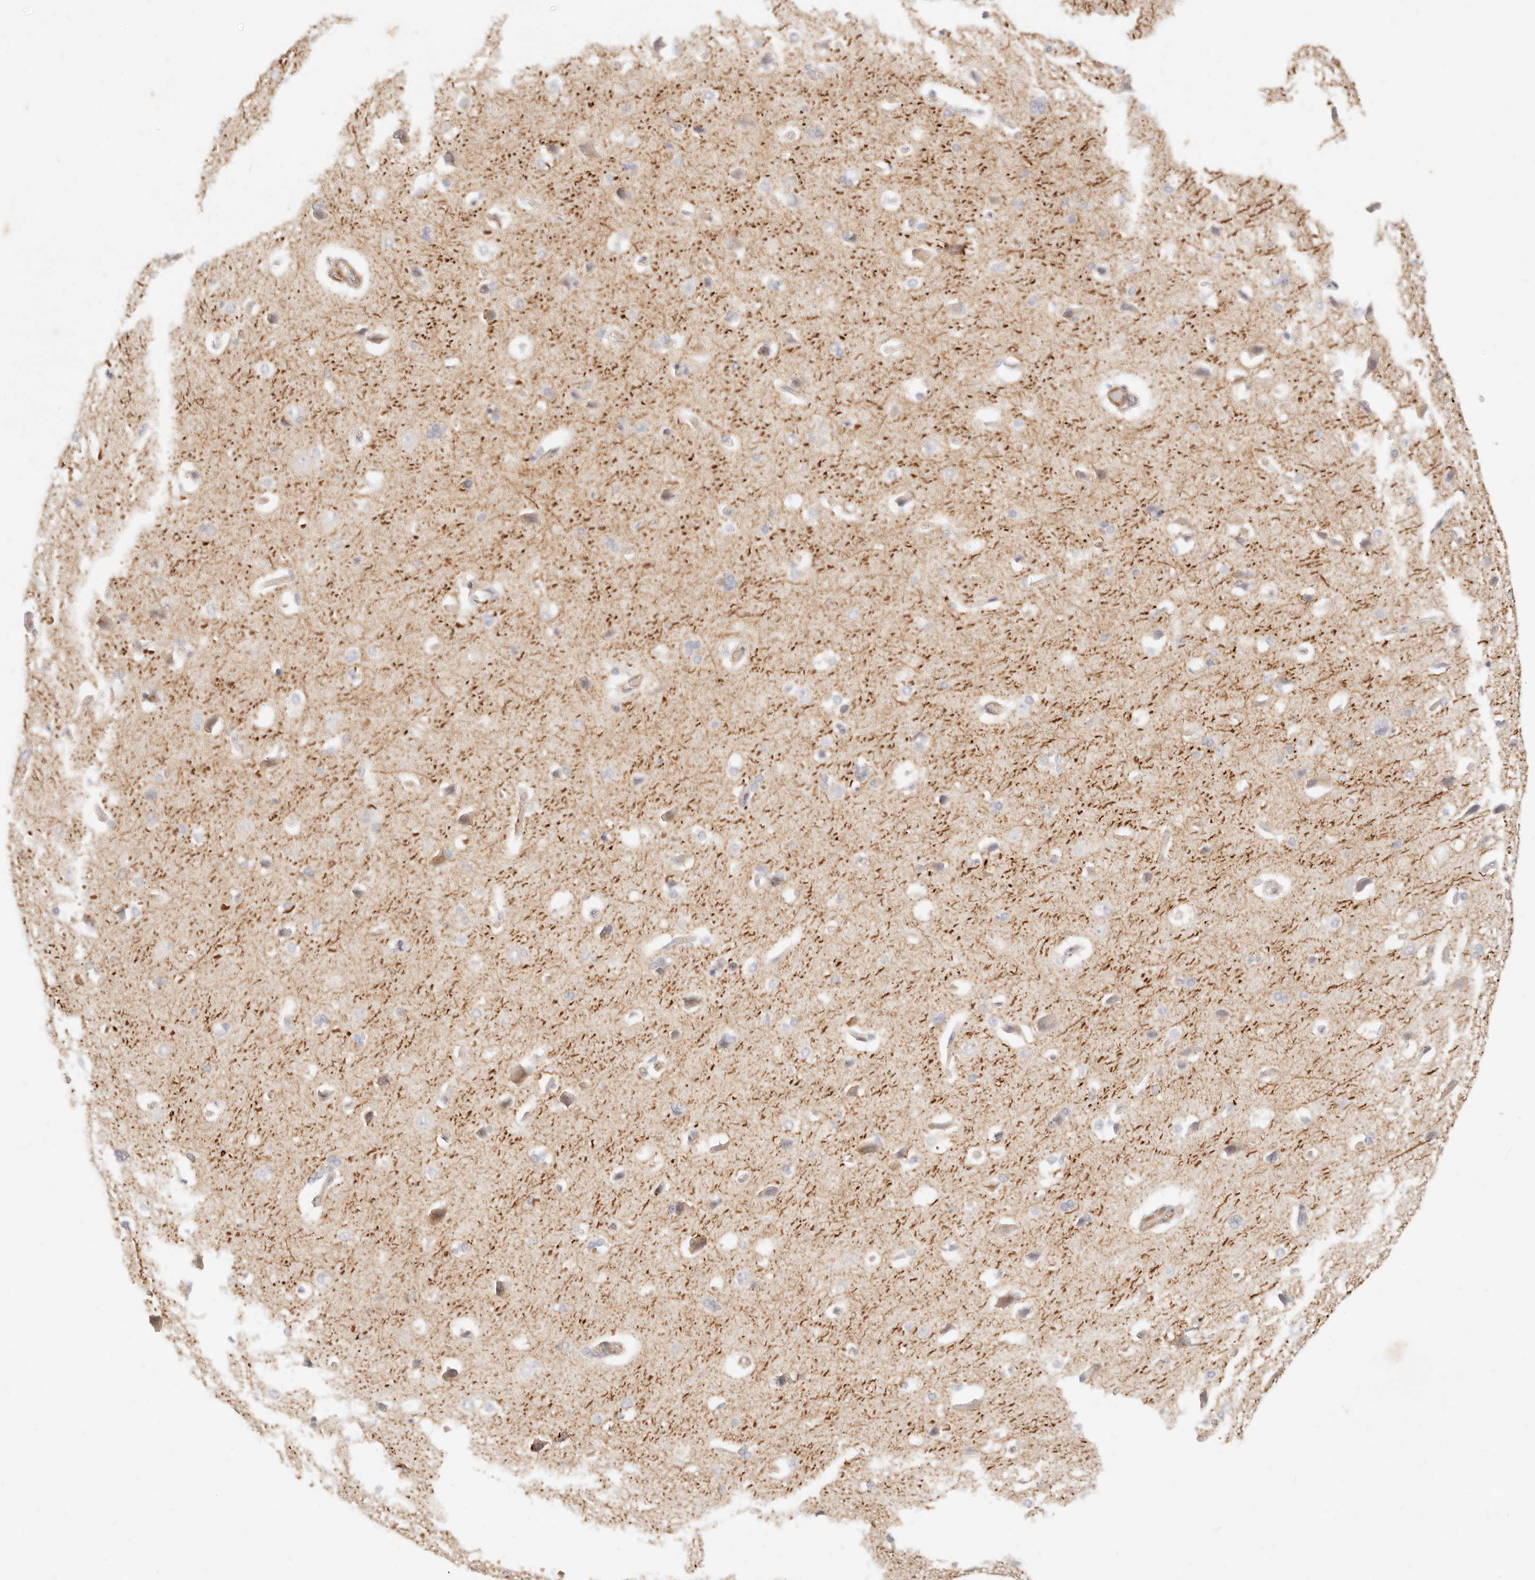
{"staining": {"intensity": "moderate", "quantity": "<25%", "location": "cytoplasmic/membranous"}, "tissue": "cerebral cortex", "cell_type": "Endothelial cells", "image_type": "normal", "snomed": [{"axis": "morphology", "description": "Normal tissue, NOS"}, {"axis": "topography", "description": "Cerebral cortex"}], "caption": "There is low levels of moderate cytoplasmic/membranous positivity in endothelial cells of normal cerebral cortex, as demonstrated by immunohistochemical staining (brown color).", "gene": "UBXN10", "patient": {"sex": "male", "age": 62}}